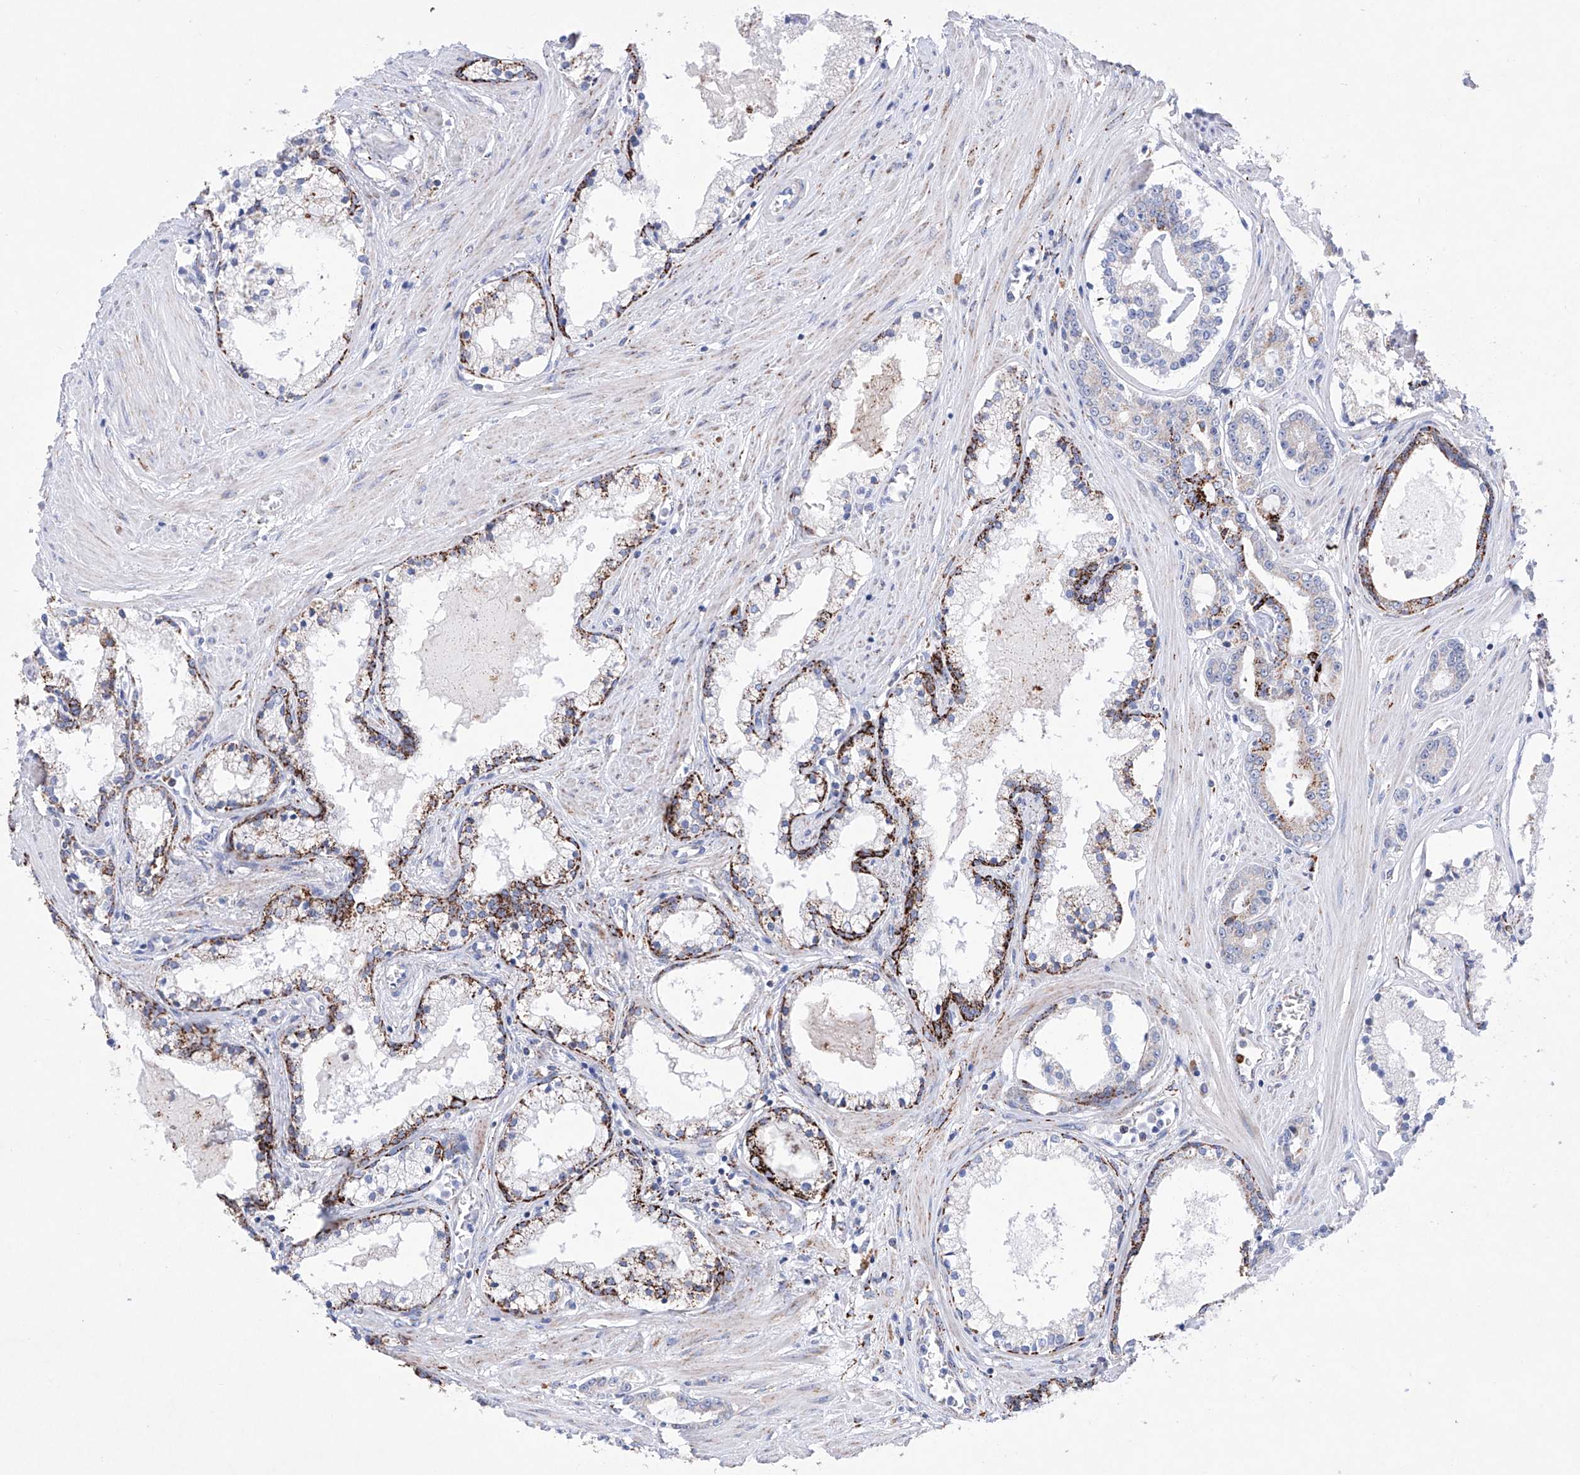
{"staining": {"intensity": "strong", "quantity": "25%-75%", "location": "cytoplasmic/membranous"}, "tissue": "prostate cancer", "cell_type": "Tumor cells", "image_type": "cancer", "snomed": [{"axis": "morphology", "description": "Adenocarcinoma, High grade"}, {"axis": "topography", "description": "Prostate"}], "caption": "Prostate cancer stained for a protein demonstrates strong cytoplasmic/membranous positivity in tumor cells.", "gene": "NRROS", "patient": {"sex": "male", "age": 58}}